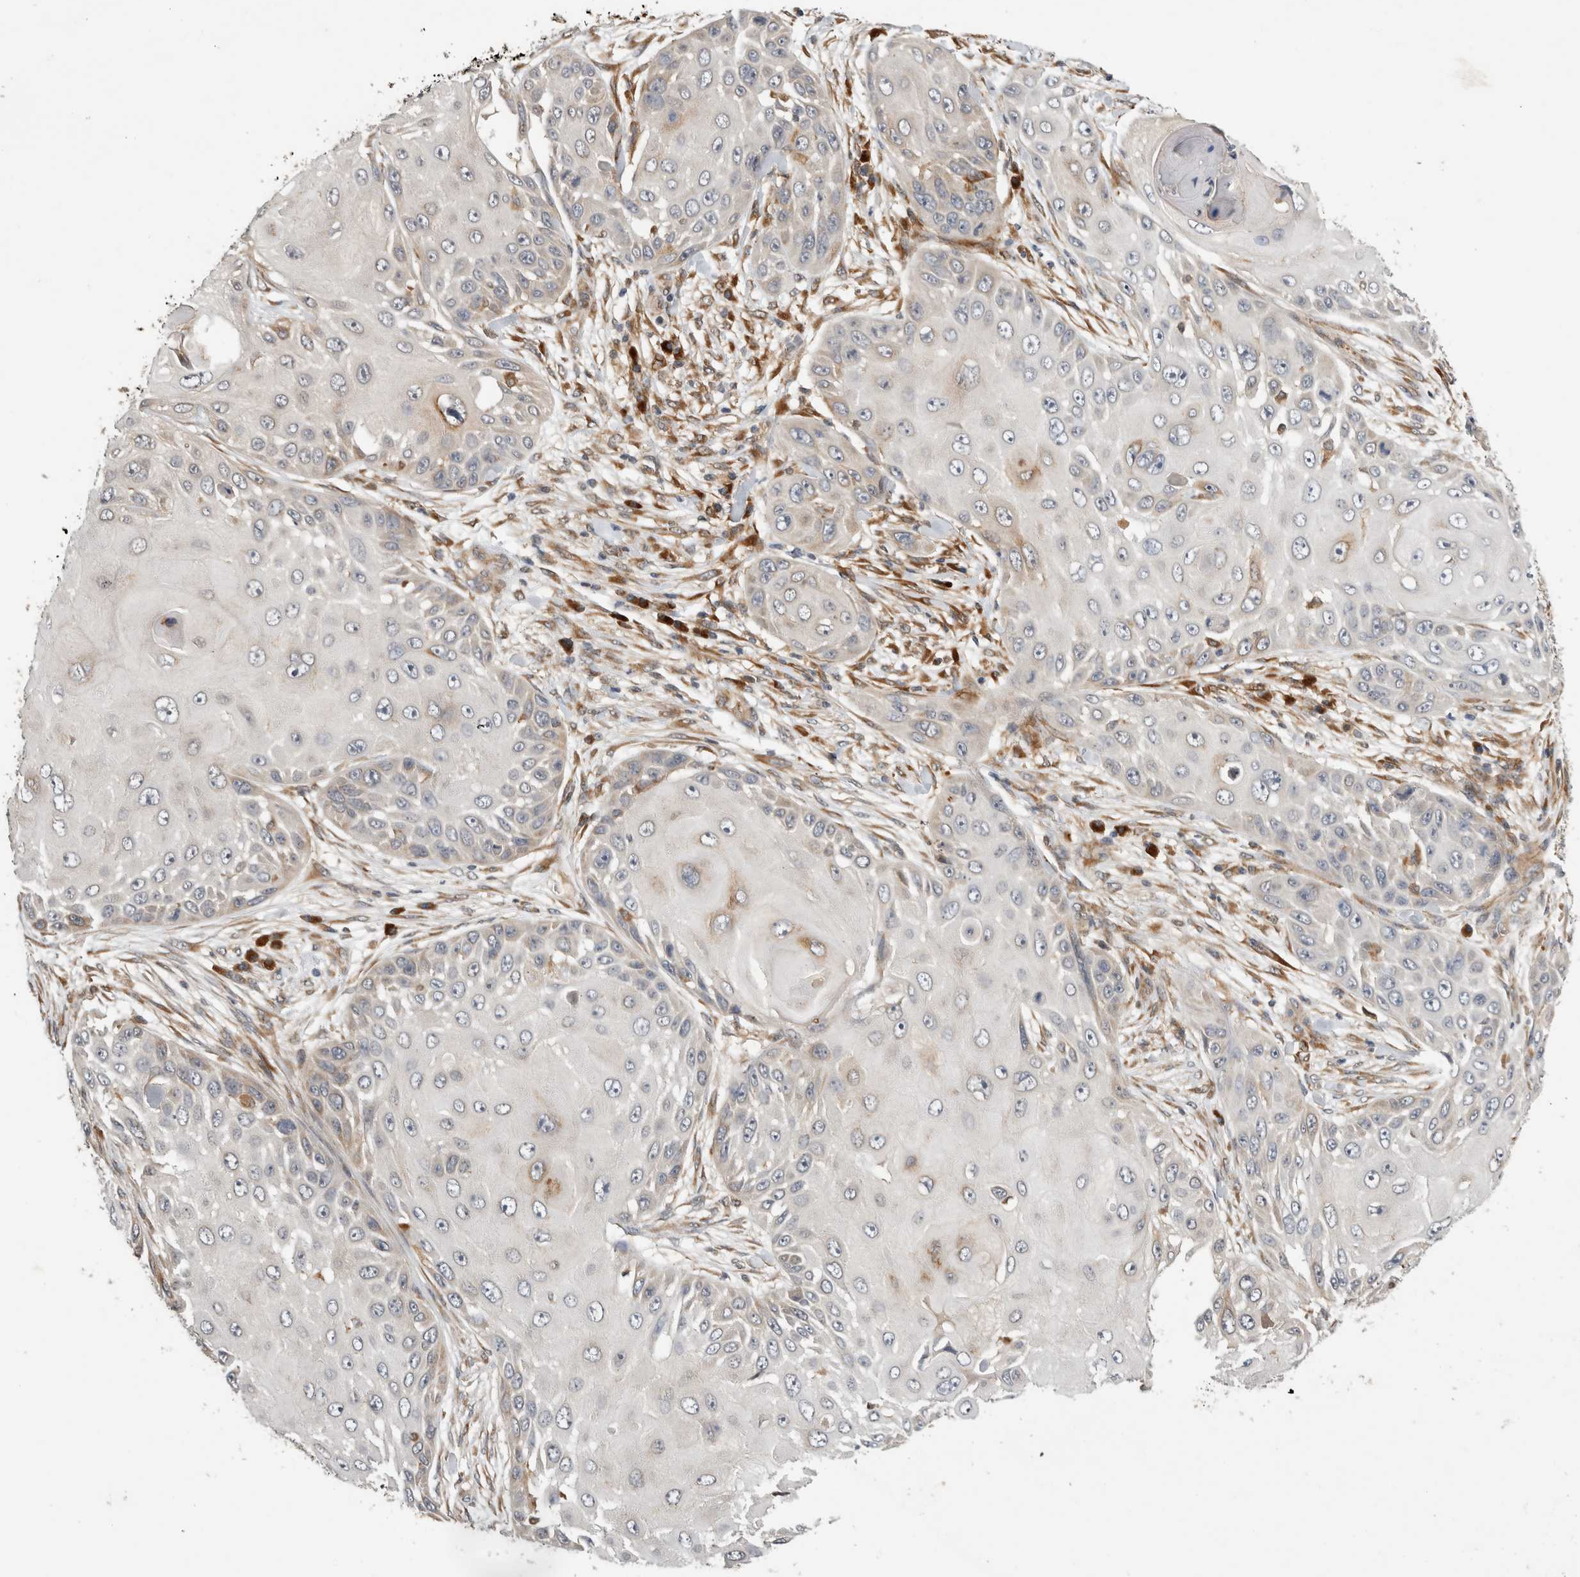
{"staining": {"intensity": "weak", "quantity": "<25%", "location": "cytoplasmic/membranous"}, "tissue": "skin cancer", "cell_type": "Tumor cells", "image_type": "cancer", "snomed": [{"axis": "morphology", "description": "Squamous cell carcinoma, NOS"}, {"axis": "topography", "description": "Skin"}], "caption": "This is a image of immunohistochemistry staining of skin cancer, which shows no positivity in tumor cells. (DAB IHC visualized using brightfield microscopy, high magnification).", "gene": "APOL2", "patient": {"sex": "female", "age": 44}}